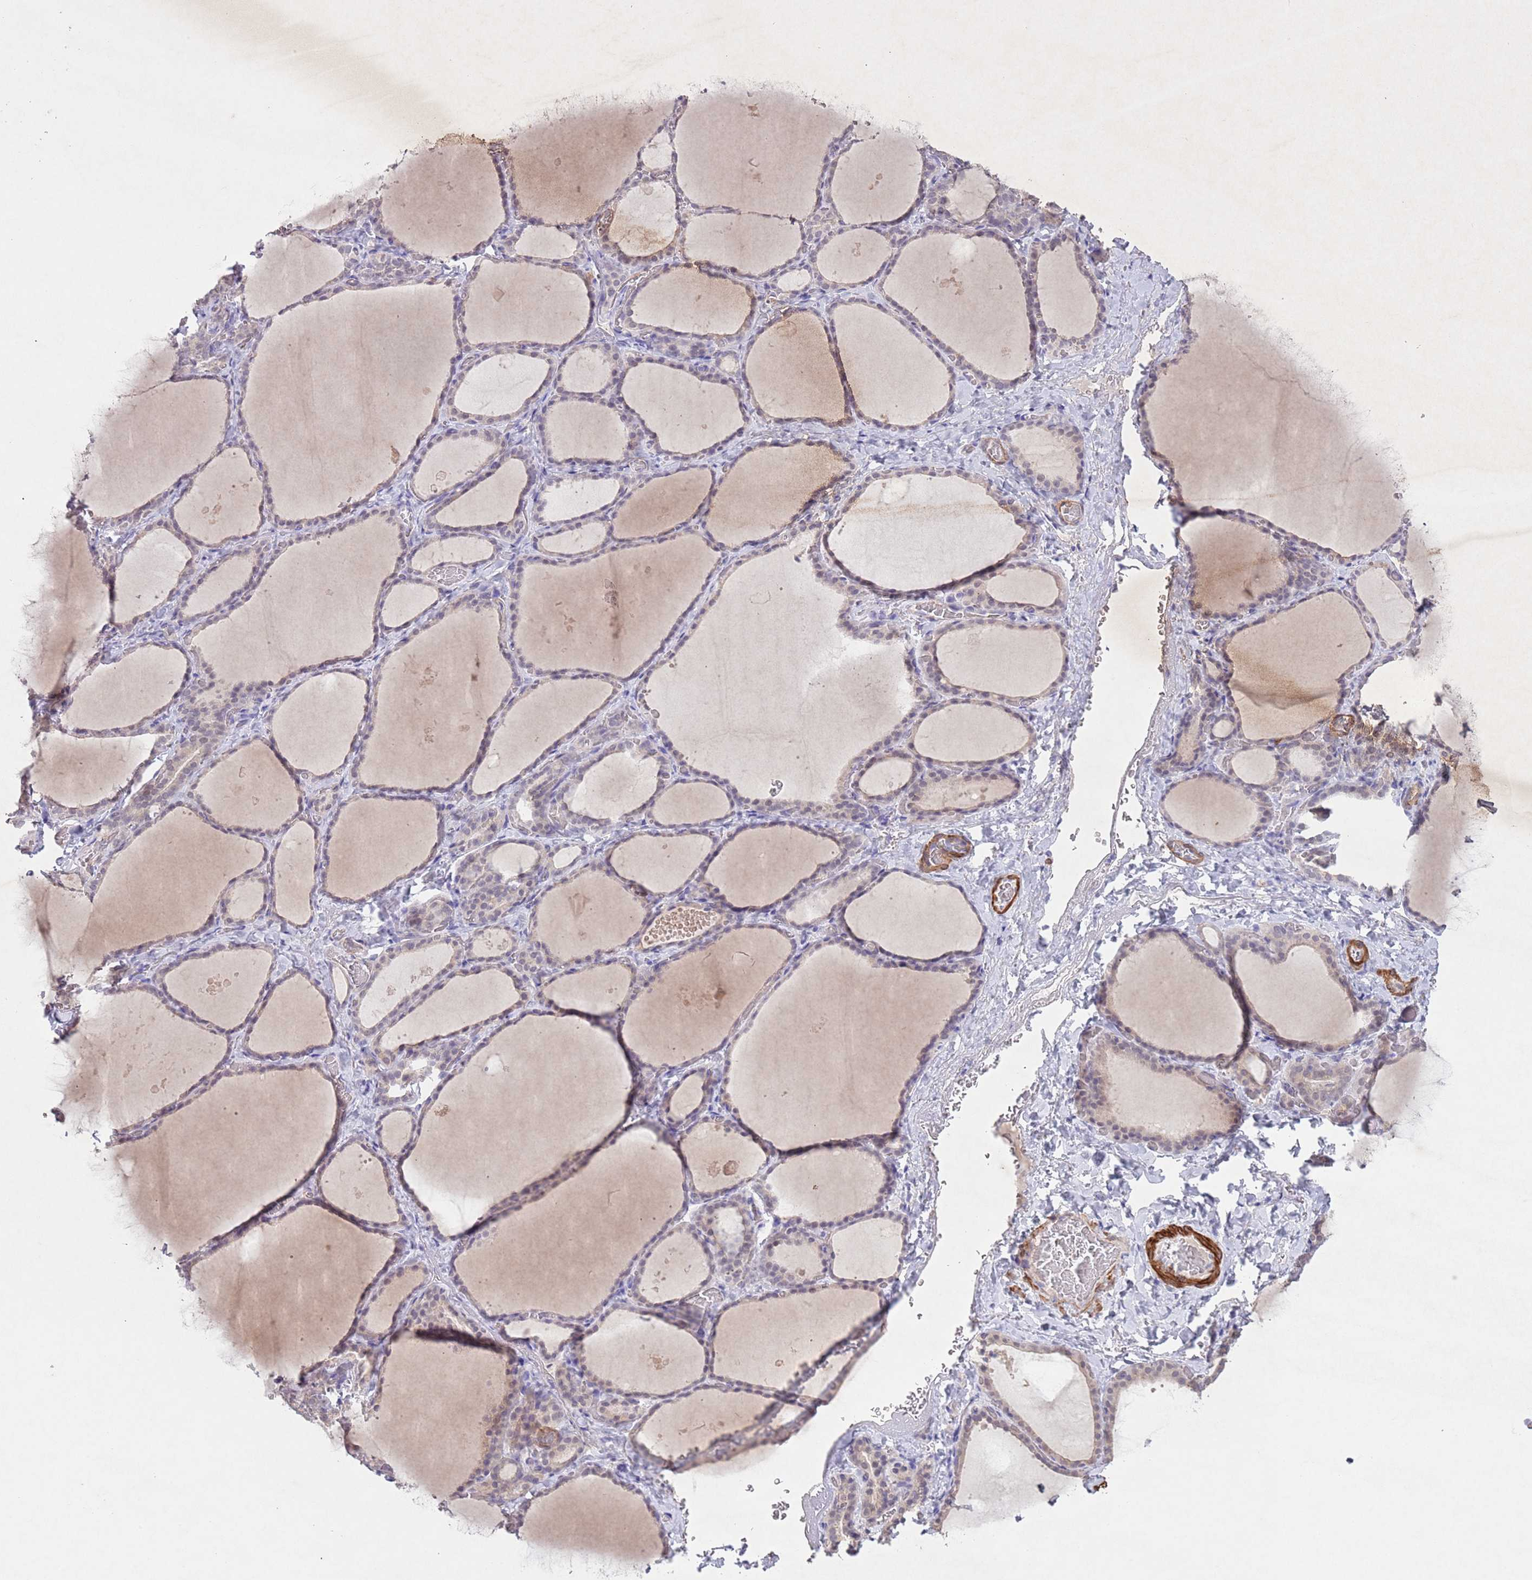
{"staining": {"intensity": "weak", "quantity": "25%-75%", "location": "nuclear"}, "tissue": "thyroid gland", "cell_type": "Glandular cells", "image_type": "normal", "snomed": [{"axis": "morphology", "description": "Normal tissue, NOS"}, {"axis": "topography", "description": "Thyroid gland"}], "caption": "Benign thyroid gland demonstrates weak nuclear expression in about 25%-75% of glandular cells, visualized by immunohistochemistry.", "gene": "CCNI", "patient": {"sex": "female", "age": 39}}